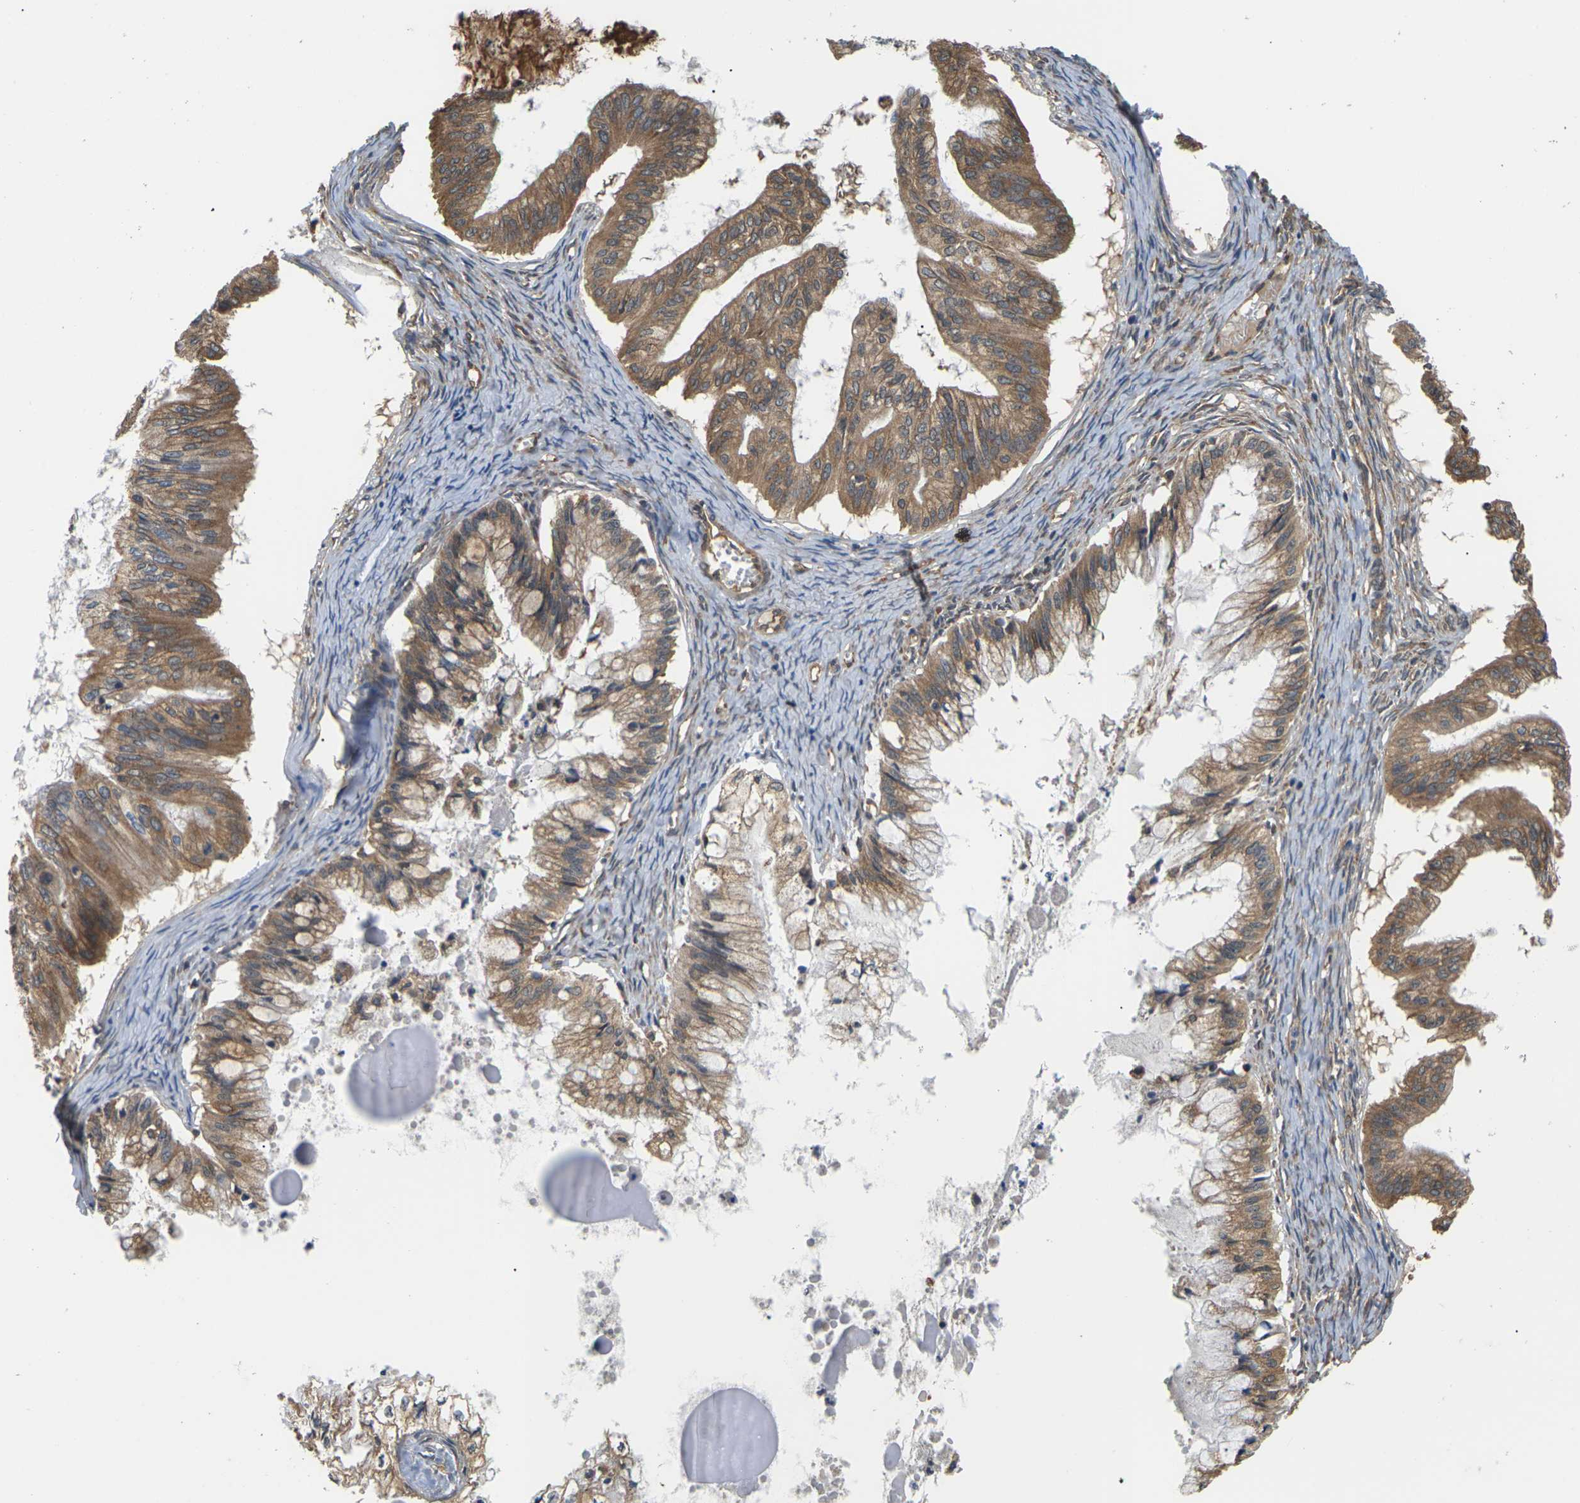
{"staining": {"intensity": "moderate", "quantity": ">75%", "location": "cytoplasmic/membranous"}, "tissue": "ovarian cancer", "cell_type": "Tumor cells", "image_type": "cancer", "snomed": [{"axis": "morphology", "description": "Cystadenocarcinoma, mucinous, NOS"}, {"axis": "topography", "description": "Ovary"}], "caption": "High-magnification brightfield microscopy of ovarian cancer (mucinous cystadenocarcinoma) stained with DAB (3,3'-diaminobenzidine) (brown) and counterstained with hematoxylin (blue). tumor cells exhibit moderate cytoplasmic/membranous staining is appreciated in approximately>75% of cells.", "gene": "NRAS", "patient": {"sex": "female", "age": 57}}